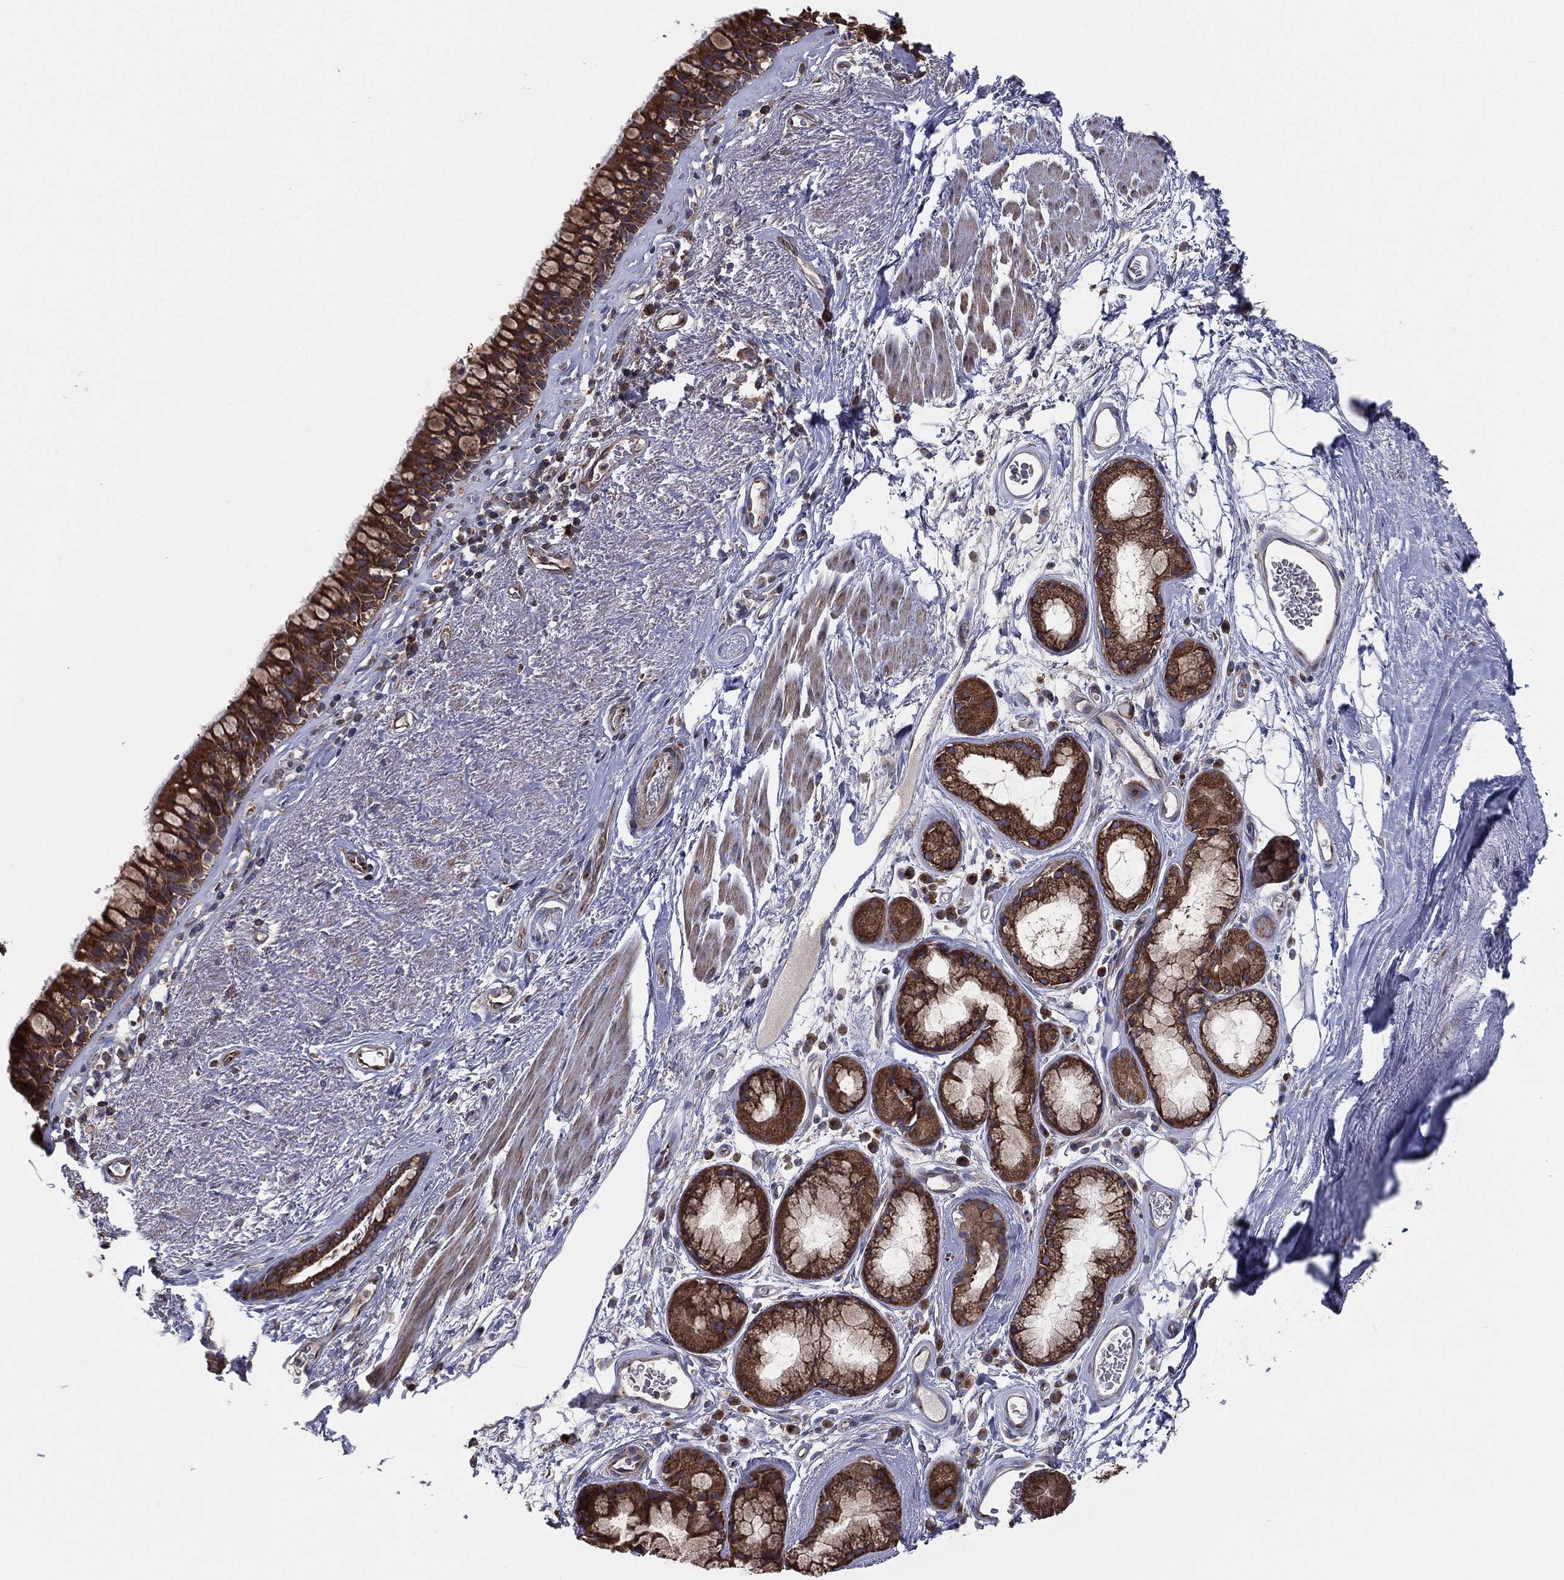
{"staining": {"intensity": "strong", "quantity": ">75%", "location": "cytoplasmic/membranous"}, "tissue": "bronchus", "cell_type": "Respiratory epithelial cells", "image_type": "normal", "snomed": [{"axis": "morphology", "description": "Normal tissue, NOS"}, {"axis": "topography", "description": "Bronchus"}], "caption": "Respiratory epithelial cells reveal high levels of strong cytoplasmic/membranous expression in about >75% of cells in normal human bronchus.", "gene": "EIF2B5", "patient": {"sex": "male", "age": 82}}